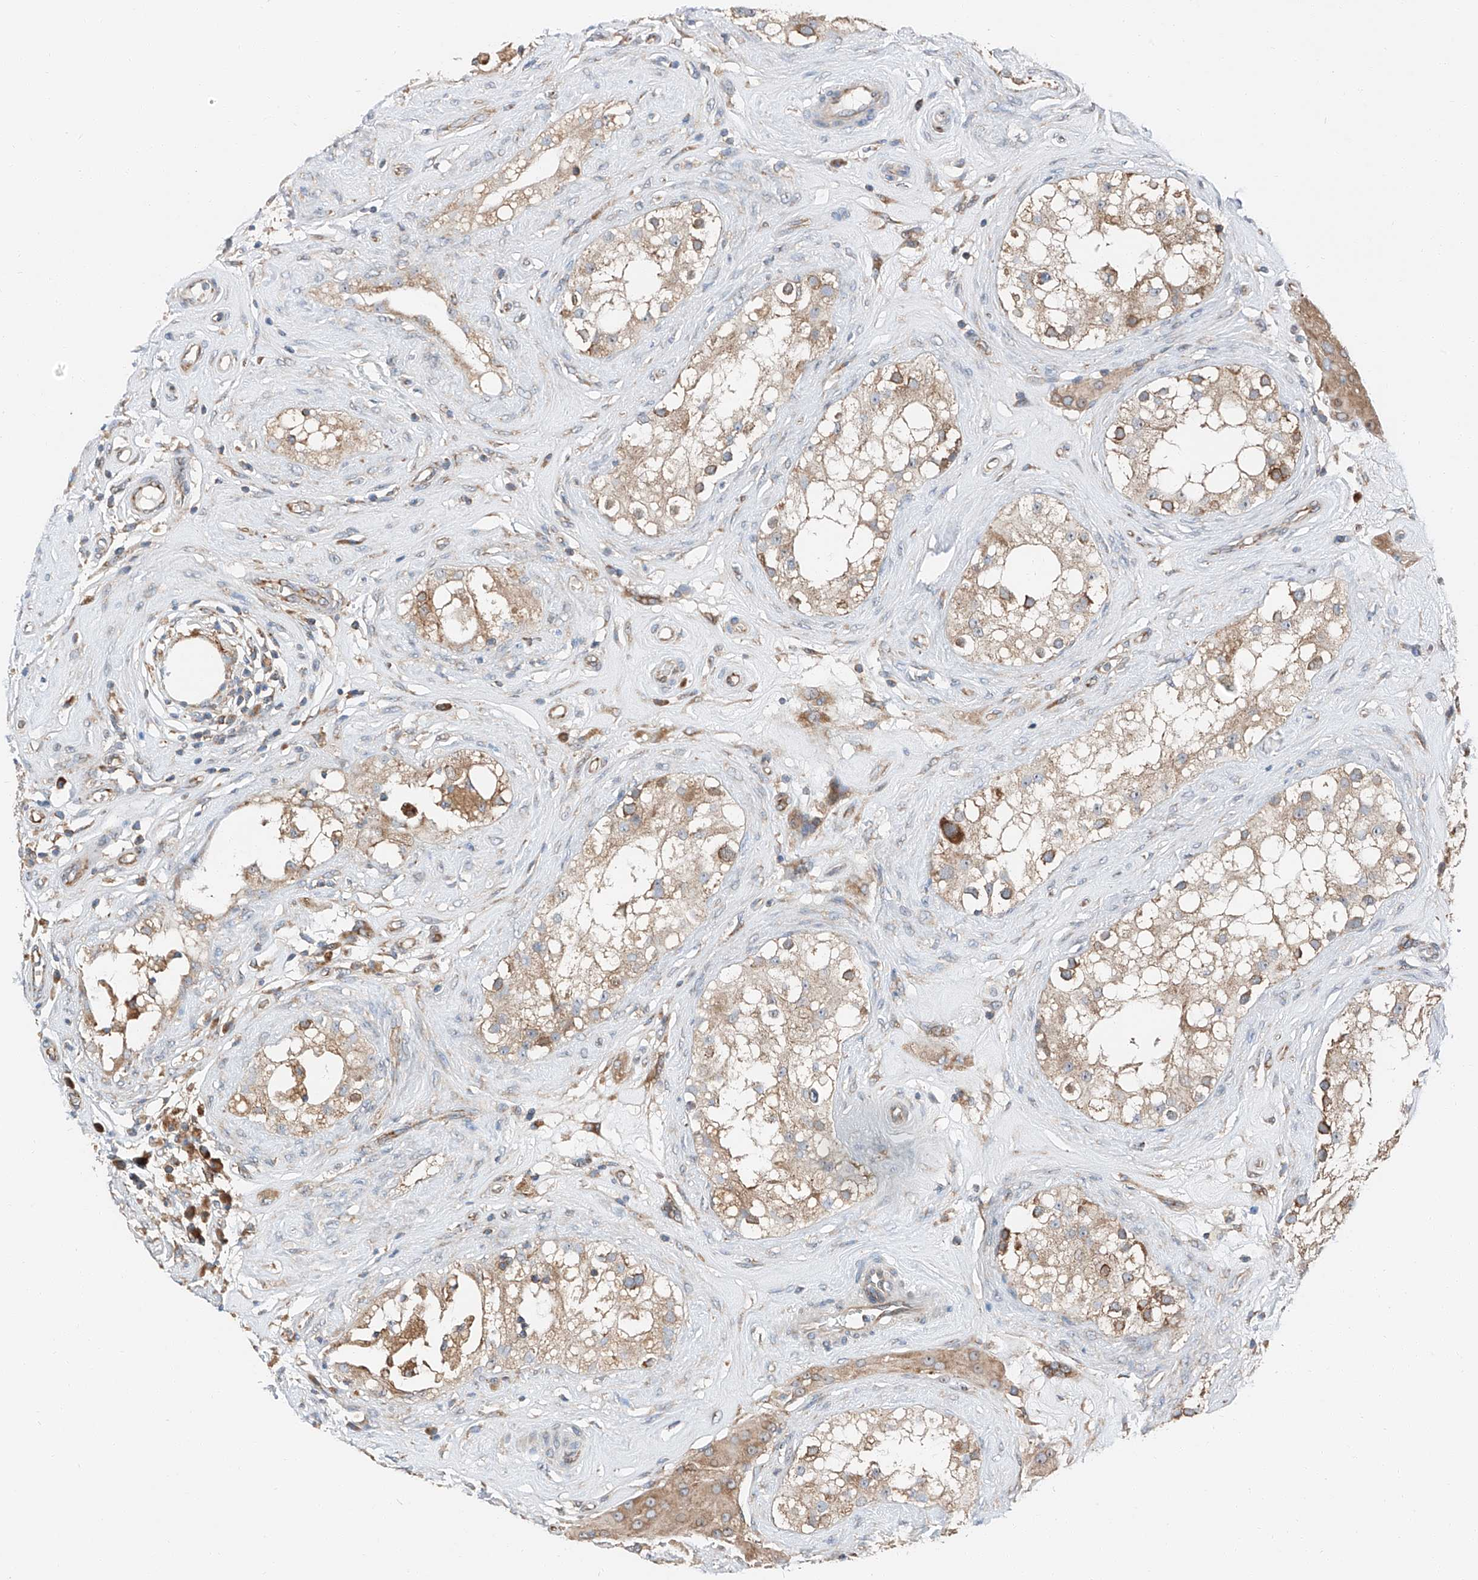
{"staining": {"intensity": "moderate", "quantity": ">75%", "location": "cytoplasmic/membranous"}, "tissue": "testis", "cell_type": "Cells in seminiferous ducts", "image_type": "normal", "snomed": [{"axis": "morphology", "description": "Normal tissue, NOS"}, {"axis": "topography", "description": "Testis"}], "caption": "About >75% of cells in seminiferous ducts in benign testis reveal moderate cytoplasmic/membranous protein positivity as visualized by brown immunohistochemical staining.", "gene": "ZC3H15", "patient": {"sex": "male", "age": 84}}